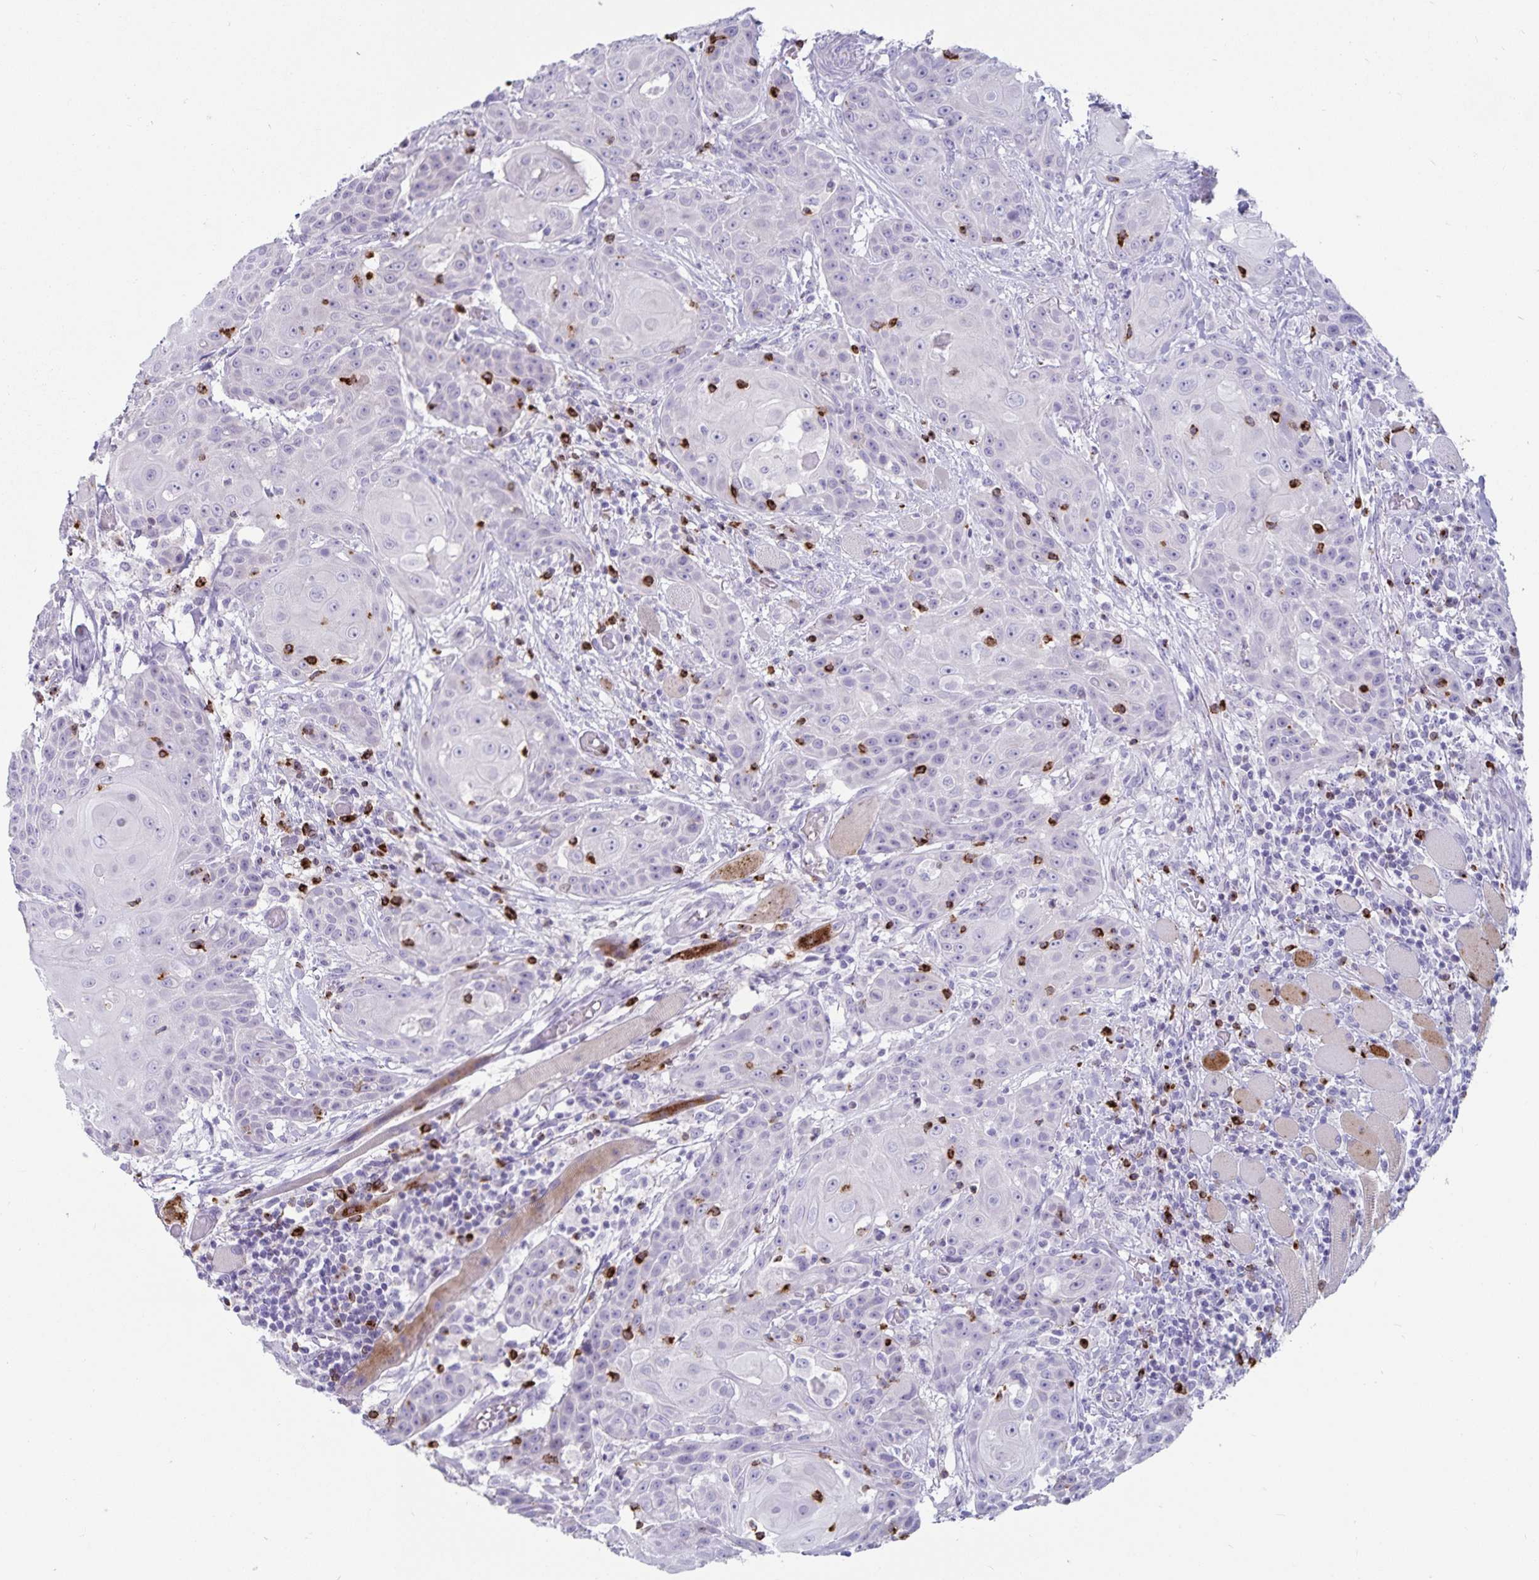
{"staining": {"intensity": "negative", "quantity": "none", "location": "none"}, "tissue": "head and neck cancer", "cell_type": "Tumor cells", "image_type": "cancer", "snomed": [{"axis": "morphology", "description": "Normal tissue, NOS"}, {"axis": "morphology", "description": "Squamous cell carcinoma, NOS"}, {"axis": "topography", "description": "Oral tissue"}, {"axis": "topography", "description": "Head-Neck"}], "caption": "The photomicrograph shows no significant expression in tumor cells of squamous cell carcinoma (head and neck).", "gene": "GNLY", "patient": {"sex": "female", "age": 55}}